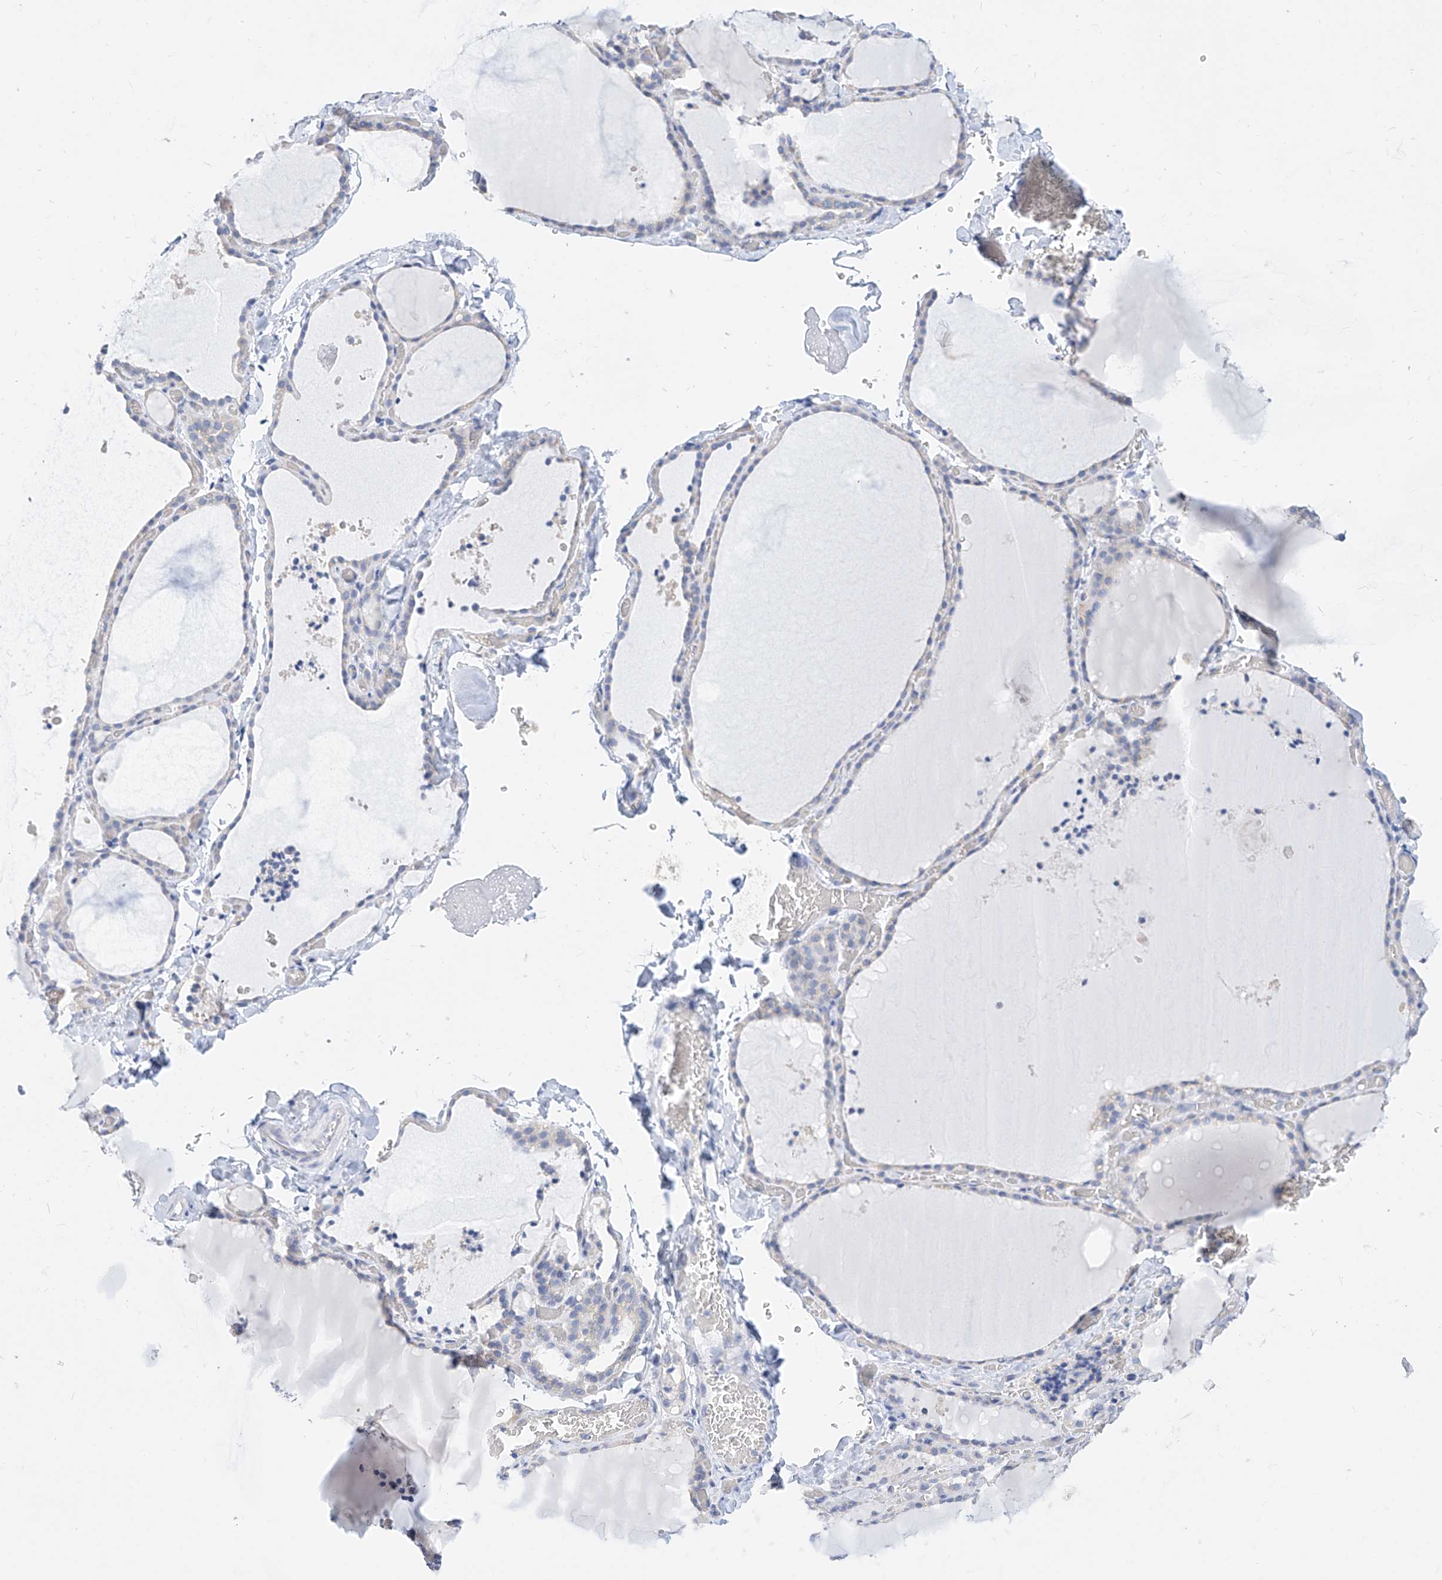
{"staining": {"intensity": "negative", "quantity": "none", "location": "none"}, "tissue": "thyroid gland", "cell_type": "Glandular cells", "image_type": "normal", "snomed": [{"axis": "morphology", "description": "Normal tissue, NOS"}, {"axis": "topography", "description": "Thyroid gland"}], "caption": "Glandular cells are negative for protein expression in normal human thyroid gland. (Immunohistochemistry (ihc), brightfield microscopy, high magnification).", "gene": "ZZEF1", "patient": {"sex": "female", "age": 22}}